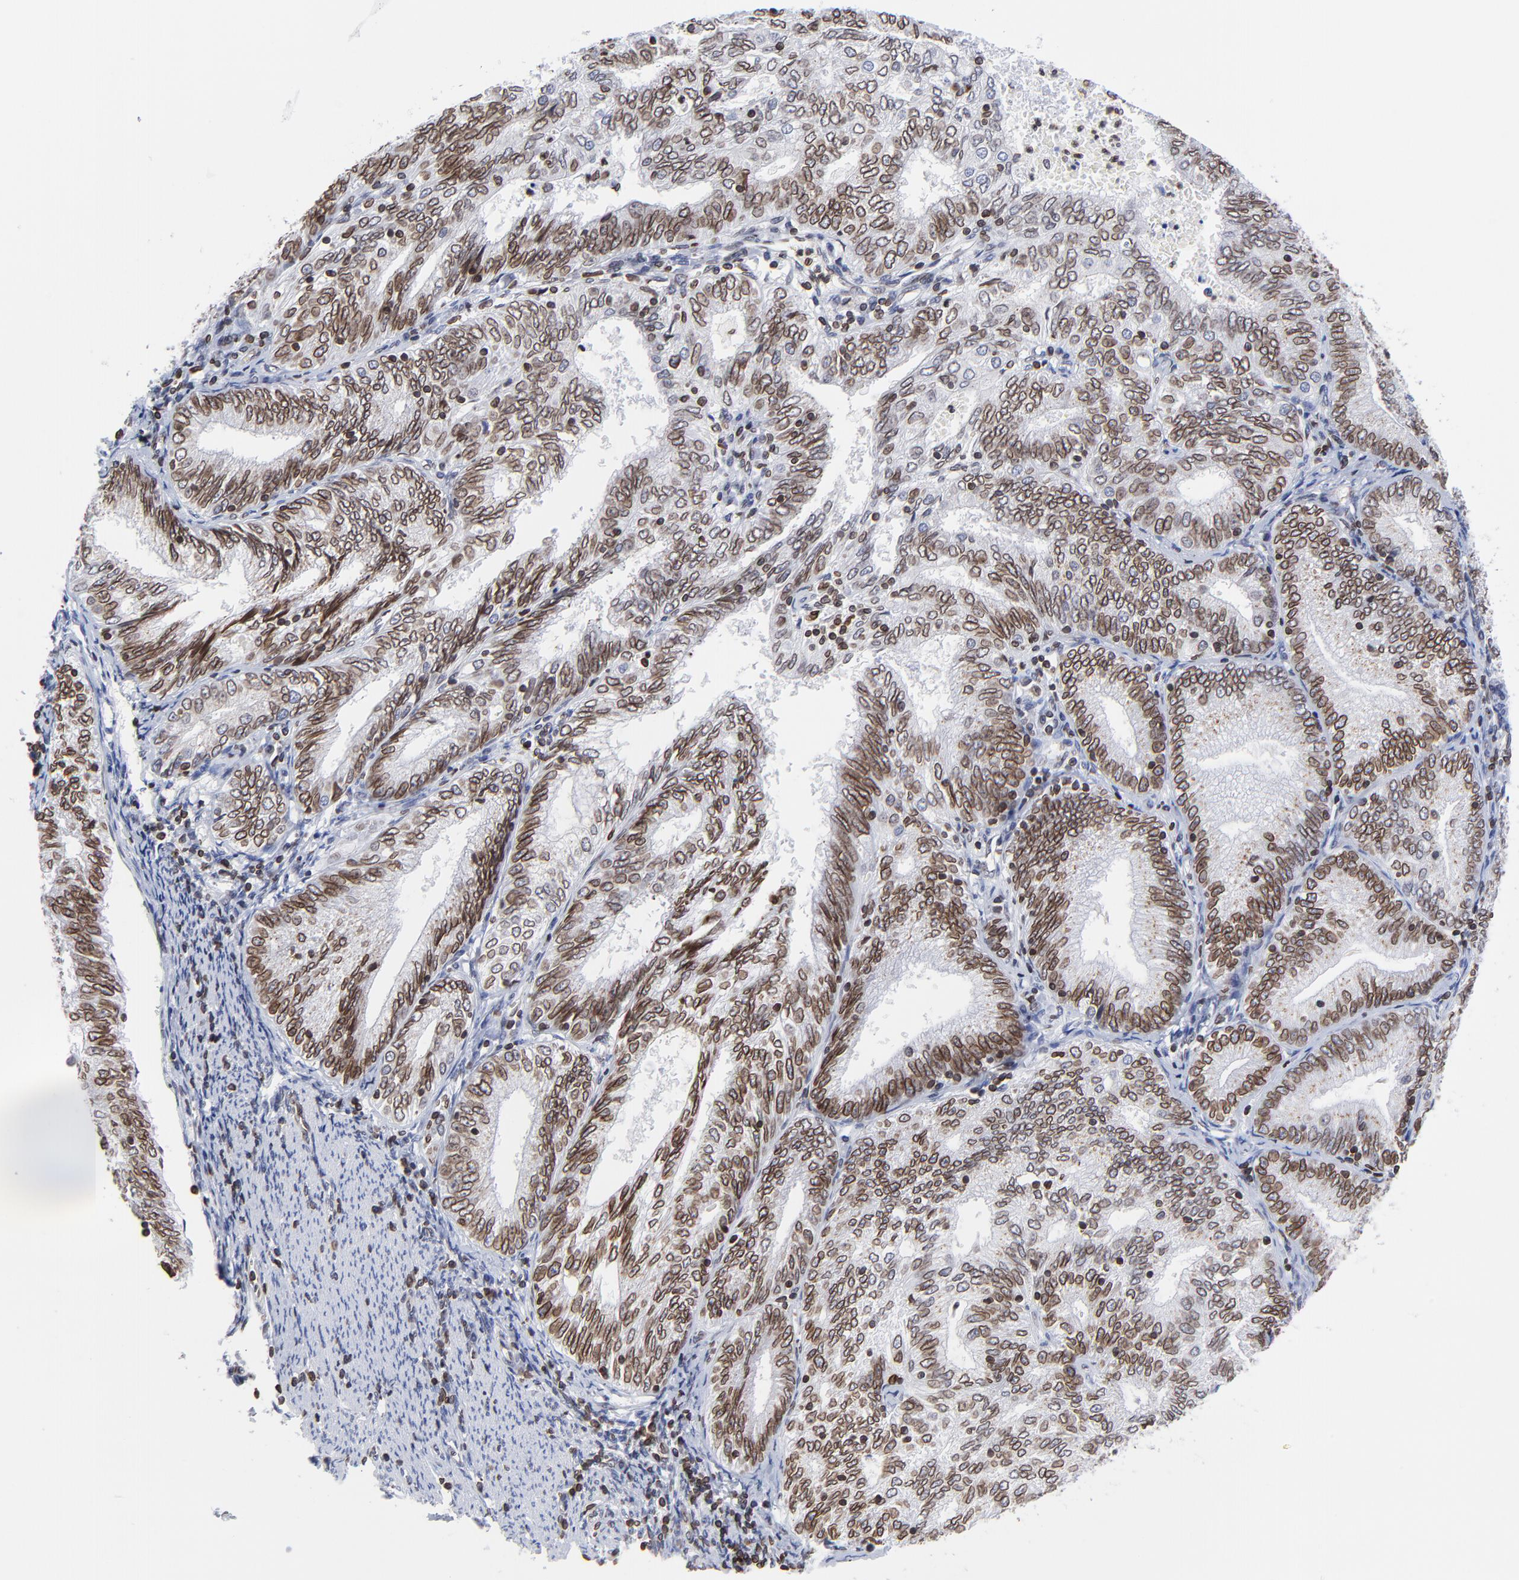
{"staining": {"intensity": "strong", "quantity": ">75%", "location": "cytoplasmic/membranous,nuclear"}, "tissue": "endometrial cancer", "cell_type": "Tumor cells", "image_type": "cancer", "snomed": [{"axis": "morphology", "description": "Adenocarcinoma, NOS"}, {"axis": "topography", "description": "Endometrium"}], "caption": "The micrograph demonstrates immunohistochemical staining of endometrial adenocarcinoma. There is strong cytoplasmic/membranous and nuclear positivity is present in approximately >75% of tumor cells.", "gene": "THAP7", "patient": {"sex": "female", "age": 69}}